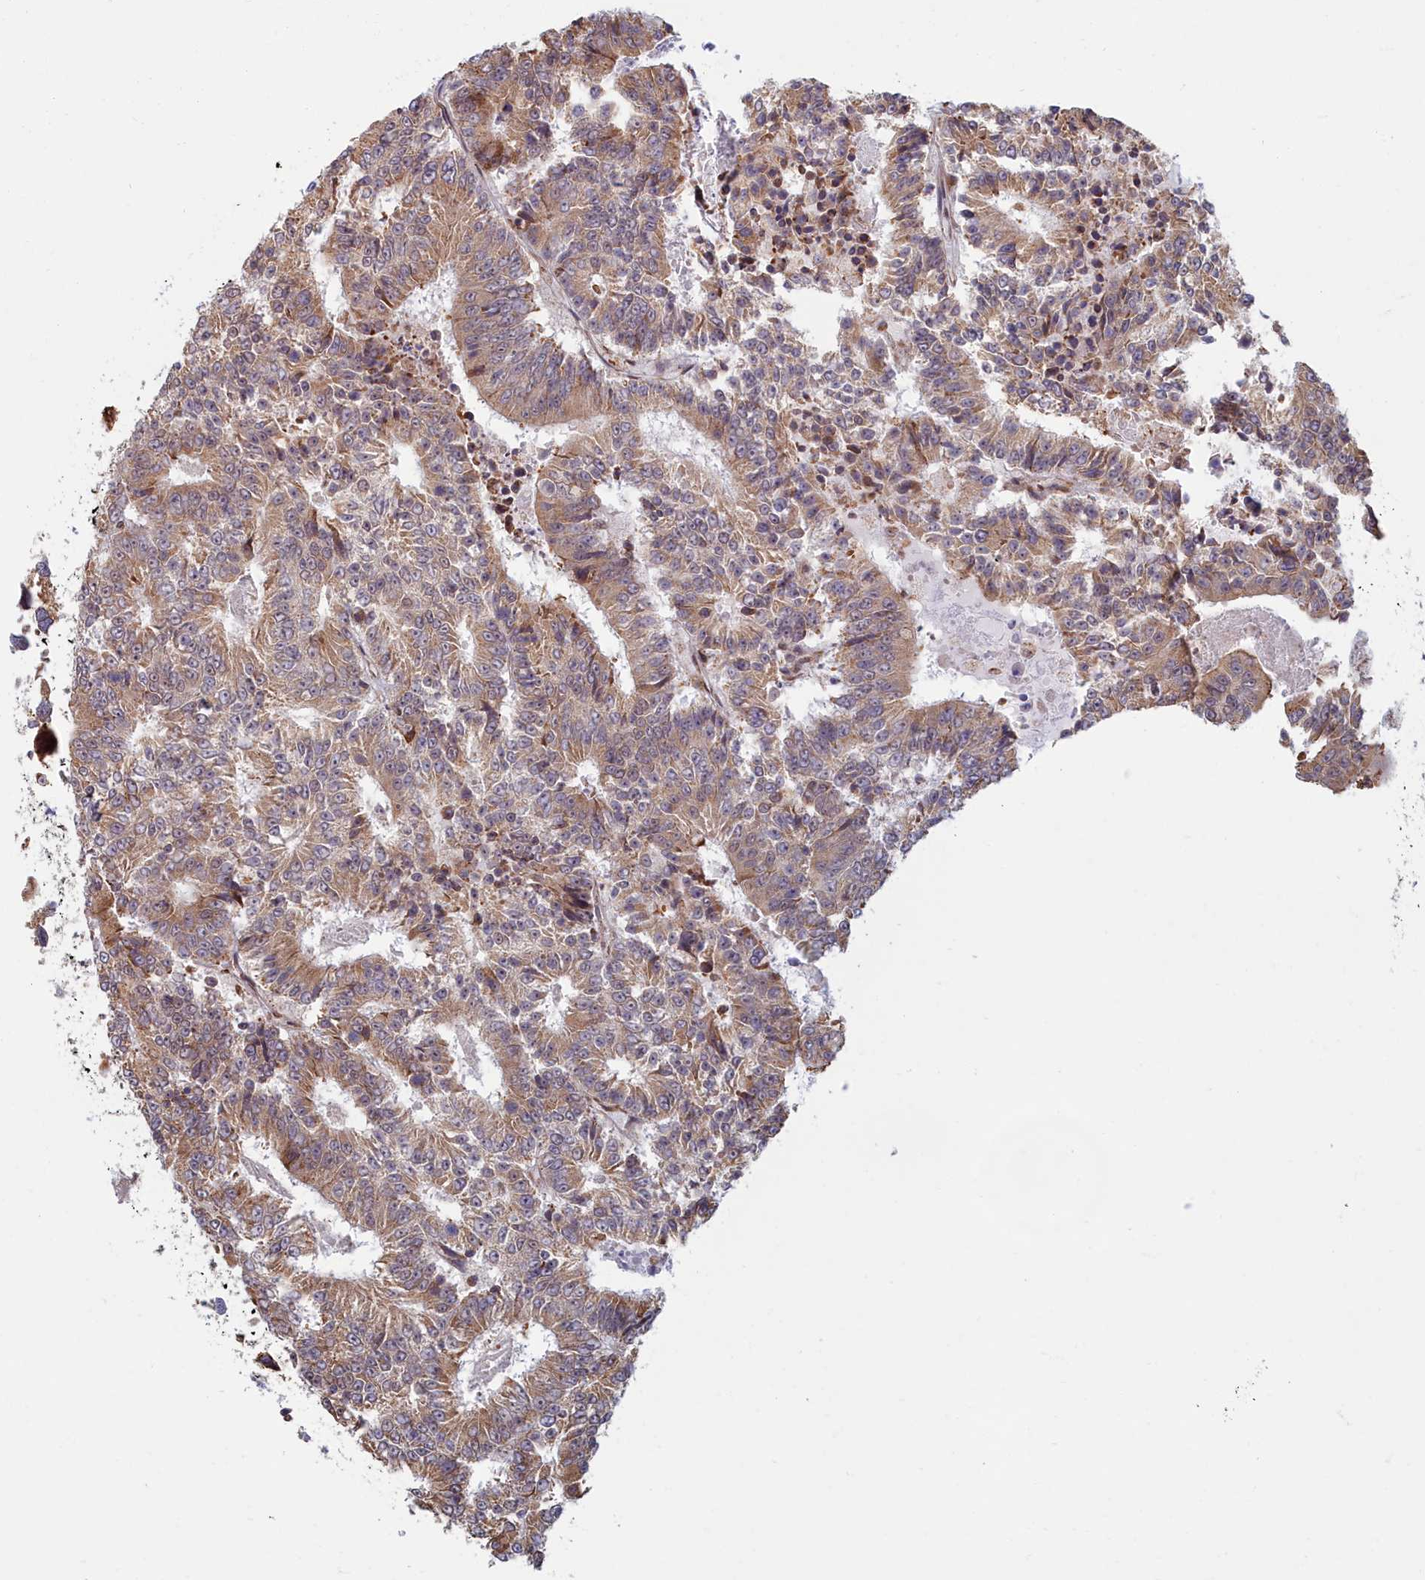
{"staining": {"intensity": "moderate", "quantity": ">75%", "location": "cytoplasmic/membranous"}, "tissue": "colorectal cancer", "cell_type": "Tumor cells", "image_type": "cancer", "snomed": [{"axis": "morphology", "description": "Adenocarcinoma, NOS"}, {"axis": "topography", "description": "Colon"}], "caption": "The histopathology image exhibits immunohistochemical staining of colorectal adenocarcinoma. There is moderate cytoplasmic/membranous expression is present in approximately >75% of tumor cells.", "gene": "MAK16", "patient": {"sex": "male", "age": 83}}